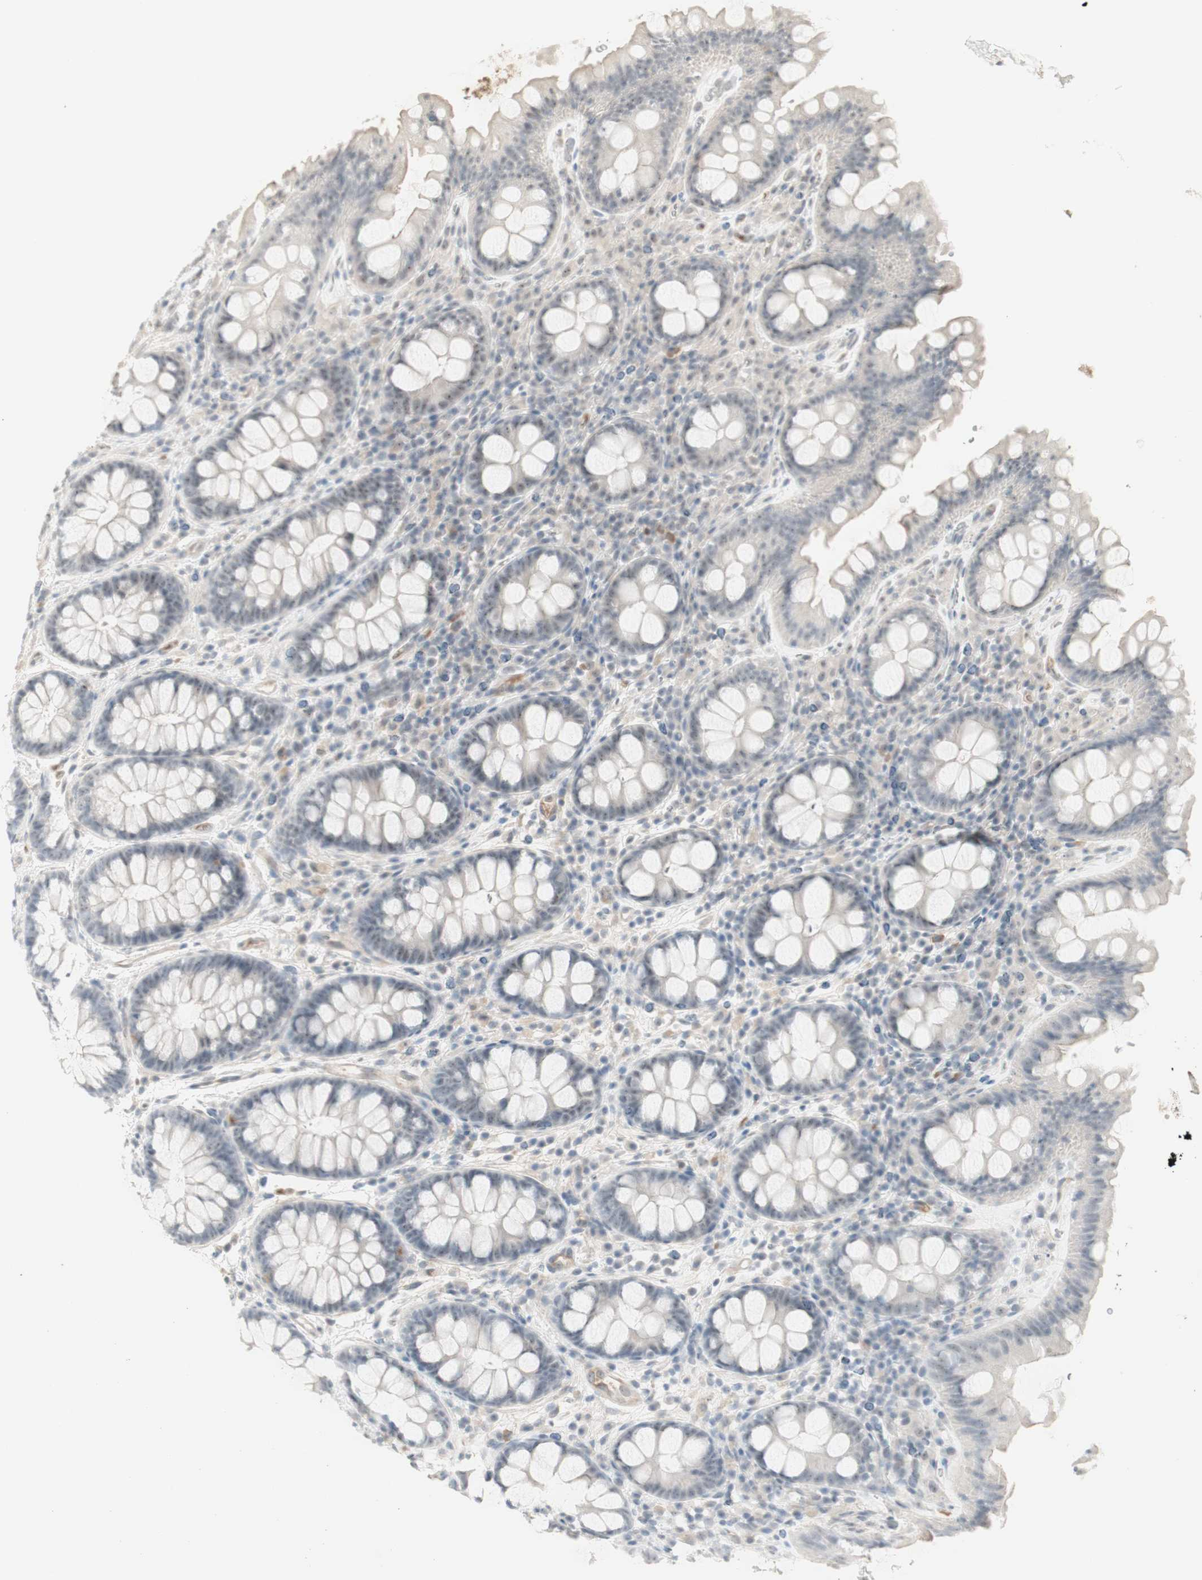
{"staining": {"intensity": "weak", "quantity": ">75%", "location": "cytoplasmic/membranous"}, "tissue": "colon", "cell_type": "Endothelial cells", "image_type": "normal", "snomed": [{"axis": "morphology", "description": "Normal tissue, NOS"}, {"axis": "topography", "description": "Colon"}], "caption": "Colon stained for a protein (brown) exhibits weak cytoplasmic/membranous positive positivity in about >75% of endothelial cells.", "gene": "PLCD4", "patient": {"sex": "female", "age": 80}}